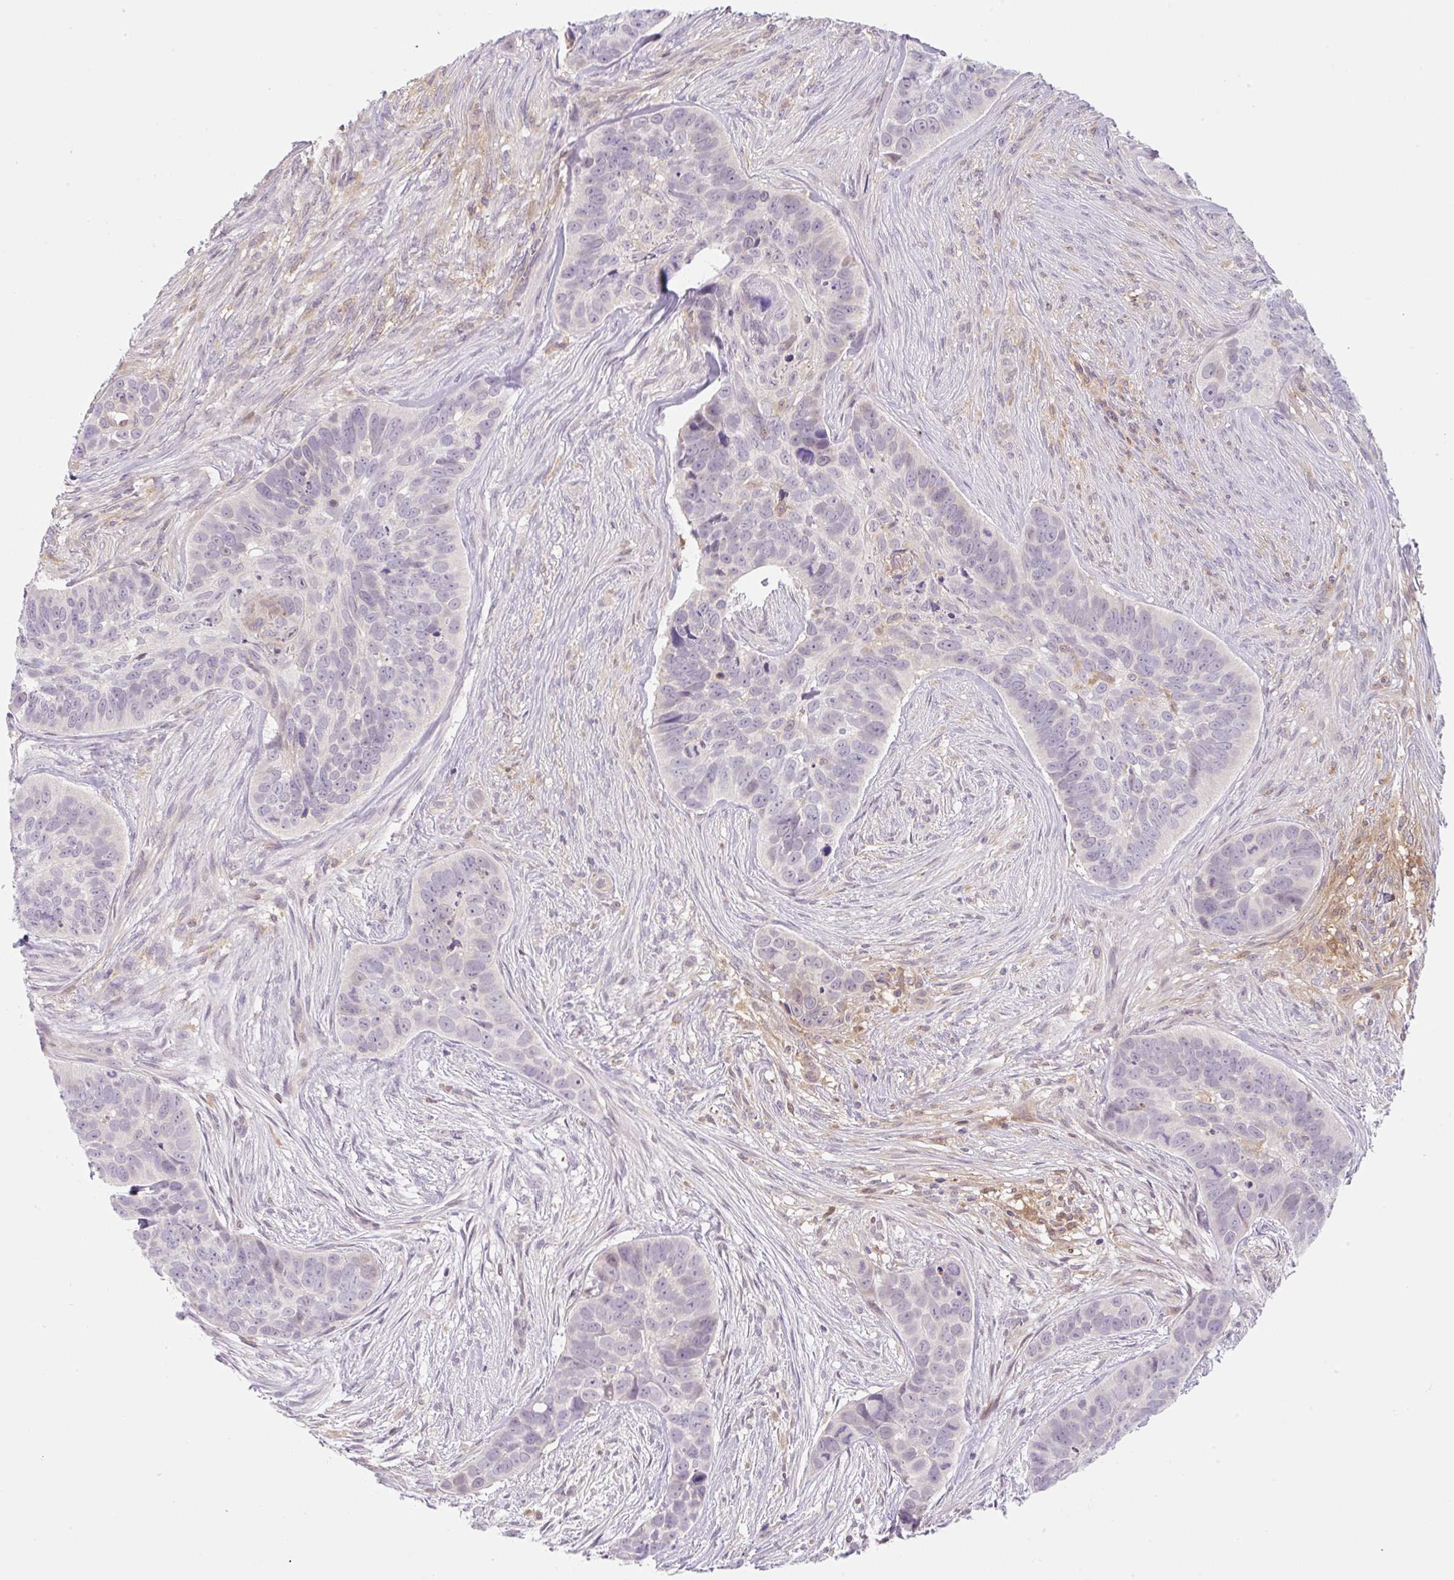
{"staining": {"intensity": "weak", "quantity": "<25%", "location": "nuclear"}, "tissue": "skin cancer", "cell_type": "Tumor cells", "image_type": "cancer", "snomed": [{"axis": "morphology", "description": "Basal cell carcinoma"}, {"axis": "topography", "description": "Skin"}], "caption": "The immunohistochemistry (IHC) image has no significant expression in tumor cells of skin basal cell carcinoma tissue.", "gene": "OMA1", "patient": {"sex": "female", "age": 82}}